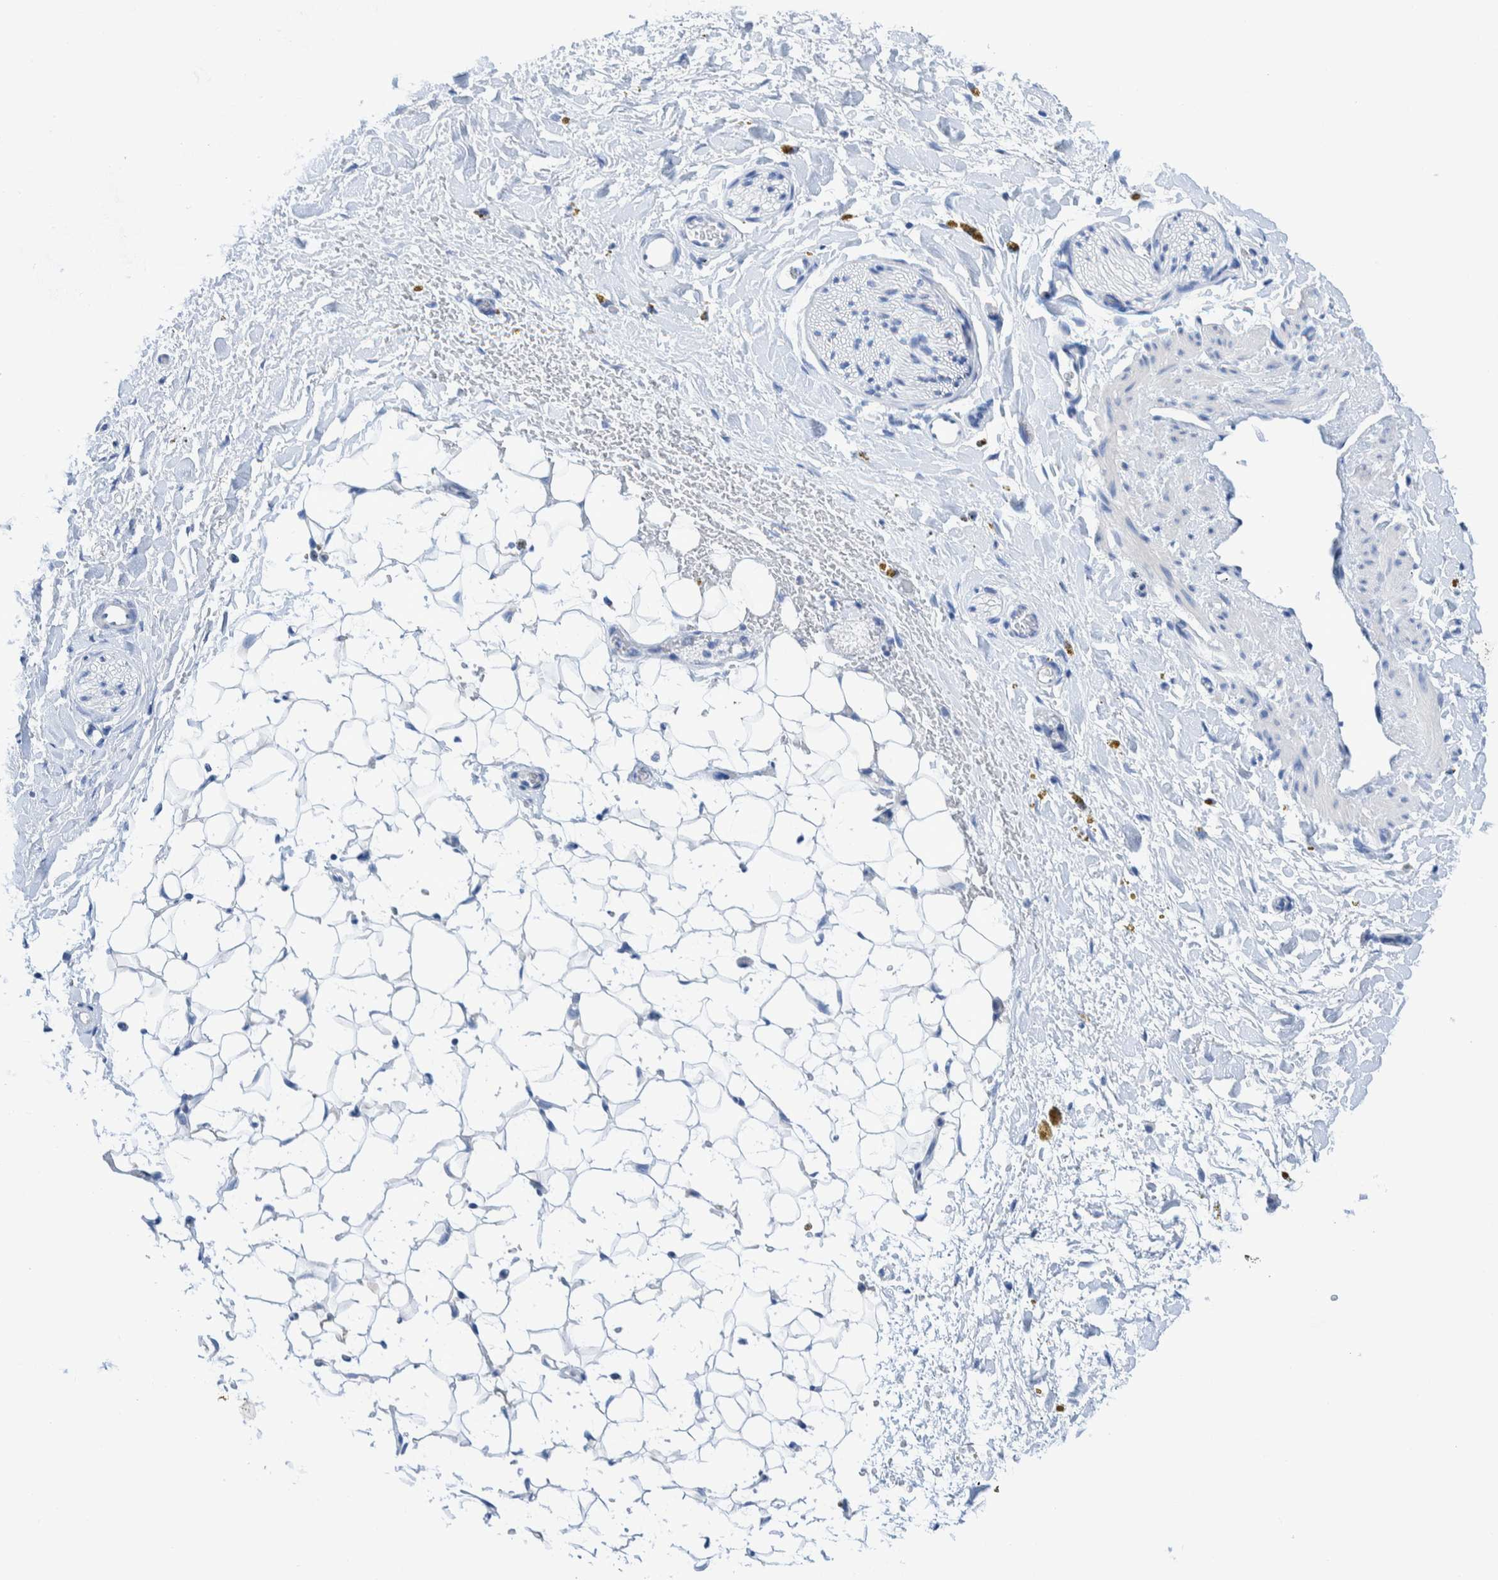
{"staining": {"intensity": "negative", "quantity": "none", "location": "none"}, "tissue": "adipose tissue", "cell_type": "Adipocytes", "image_type": "normal", "snomed": [{"axis": "morphology", "description": "Normal tissue, NOS"}, {"axis": "topography", "description": "Kidney"}, {"axis": "topography", "description": "Peripheral nerve tissue"}], "caption": "Immunohistochemical staining of unremarkable human adipose tissue exhibits no significant staining in adipocytes.", "gene": "KRT14", "patient": {"sex": "male", "age": 7}}